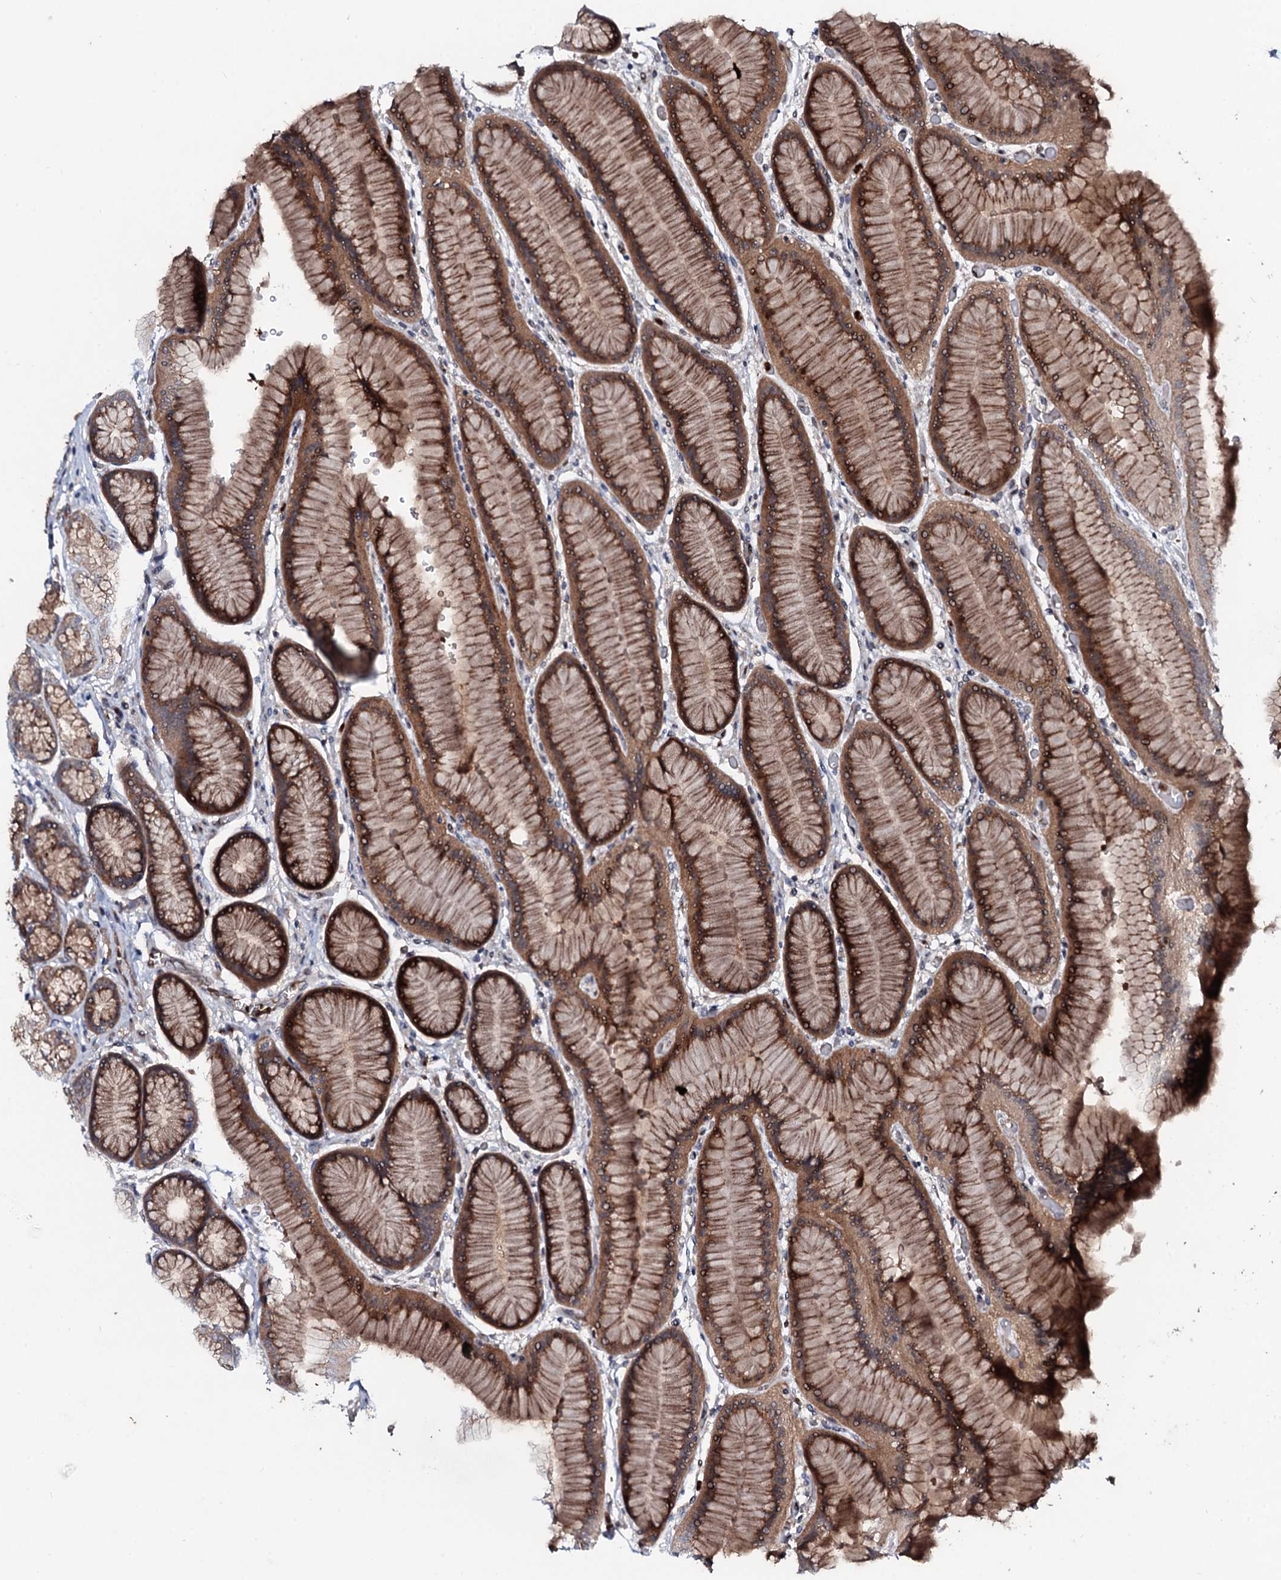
{"staining": {"intensity": "strong", "quantity": ">75%", "location": "cytoplasmic/membranous"}, "tissue": "stomach", "cell_type": "Glandular cells", "image_type": "normal", "snomed": [{"axis": "morphology", "description": "Normal tissue, NOS"}, {"axis": "morphology", "description": "Adenocarcinoma, NOS"}, {"axis": "morphology", "description": "Adenocarcinoma, High grade"}, {"axis": "topography", "description": "Stomach, upper"}, {"axis": "topography", "description": "Stomach"}], "caption": "This is an image of immunohistochemistry staining of unremarkable stomach, which shows strong positivity in the cytoplasmic/membranous of glandular cells.", "gene": "COG6", "patient": {"sex": "female", "age": 65}}